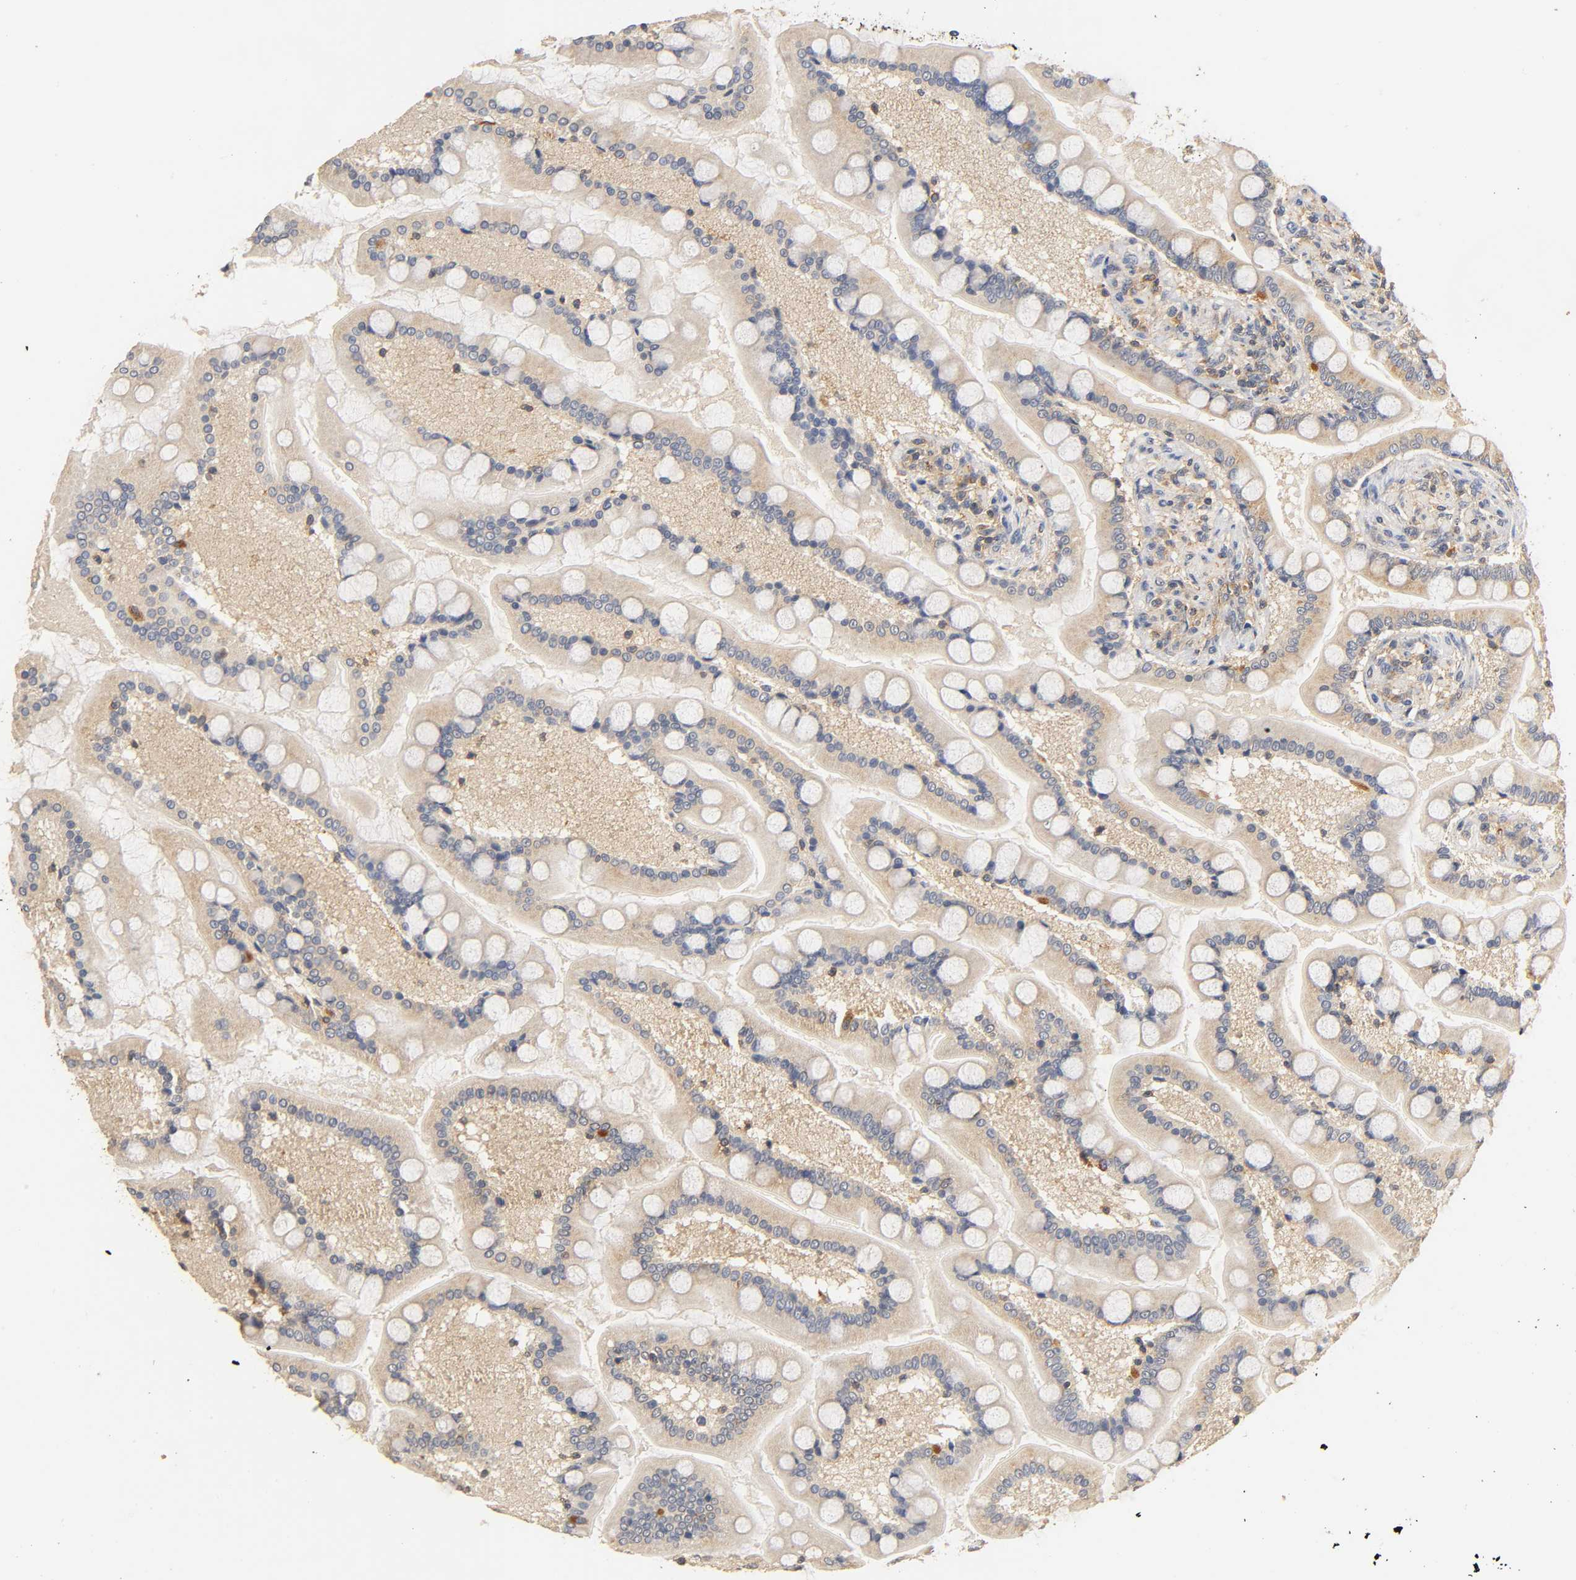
{"staining": {"intensity": "strong", "quantity": "25%-75%", "location": "cytoplasmic/membranous"}, "tissue": "small intestine", "cell_type": "Glandular cells", "image_type": "normal", "snomed": [{"axis": "morphology", "description": "Normal tissue, NOS"}, {"axis": "topography", "description": "Small intestine"}], "caption": "A histopathology image showing strong cytoplasmic/membranous positivity in approximately 25%-75% of glandular cells in benign small intestine, as visualized by brown immunohistochemical staining.", "gene": "SCAP", "patient": {"sex": "male", "age": 41}}